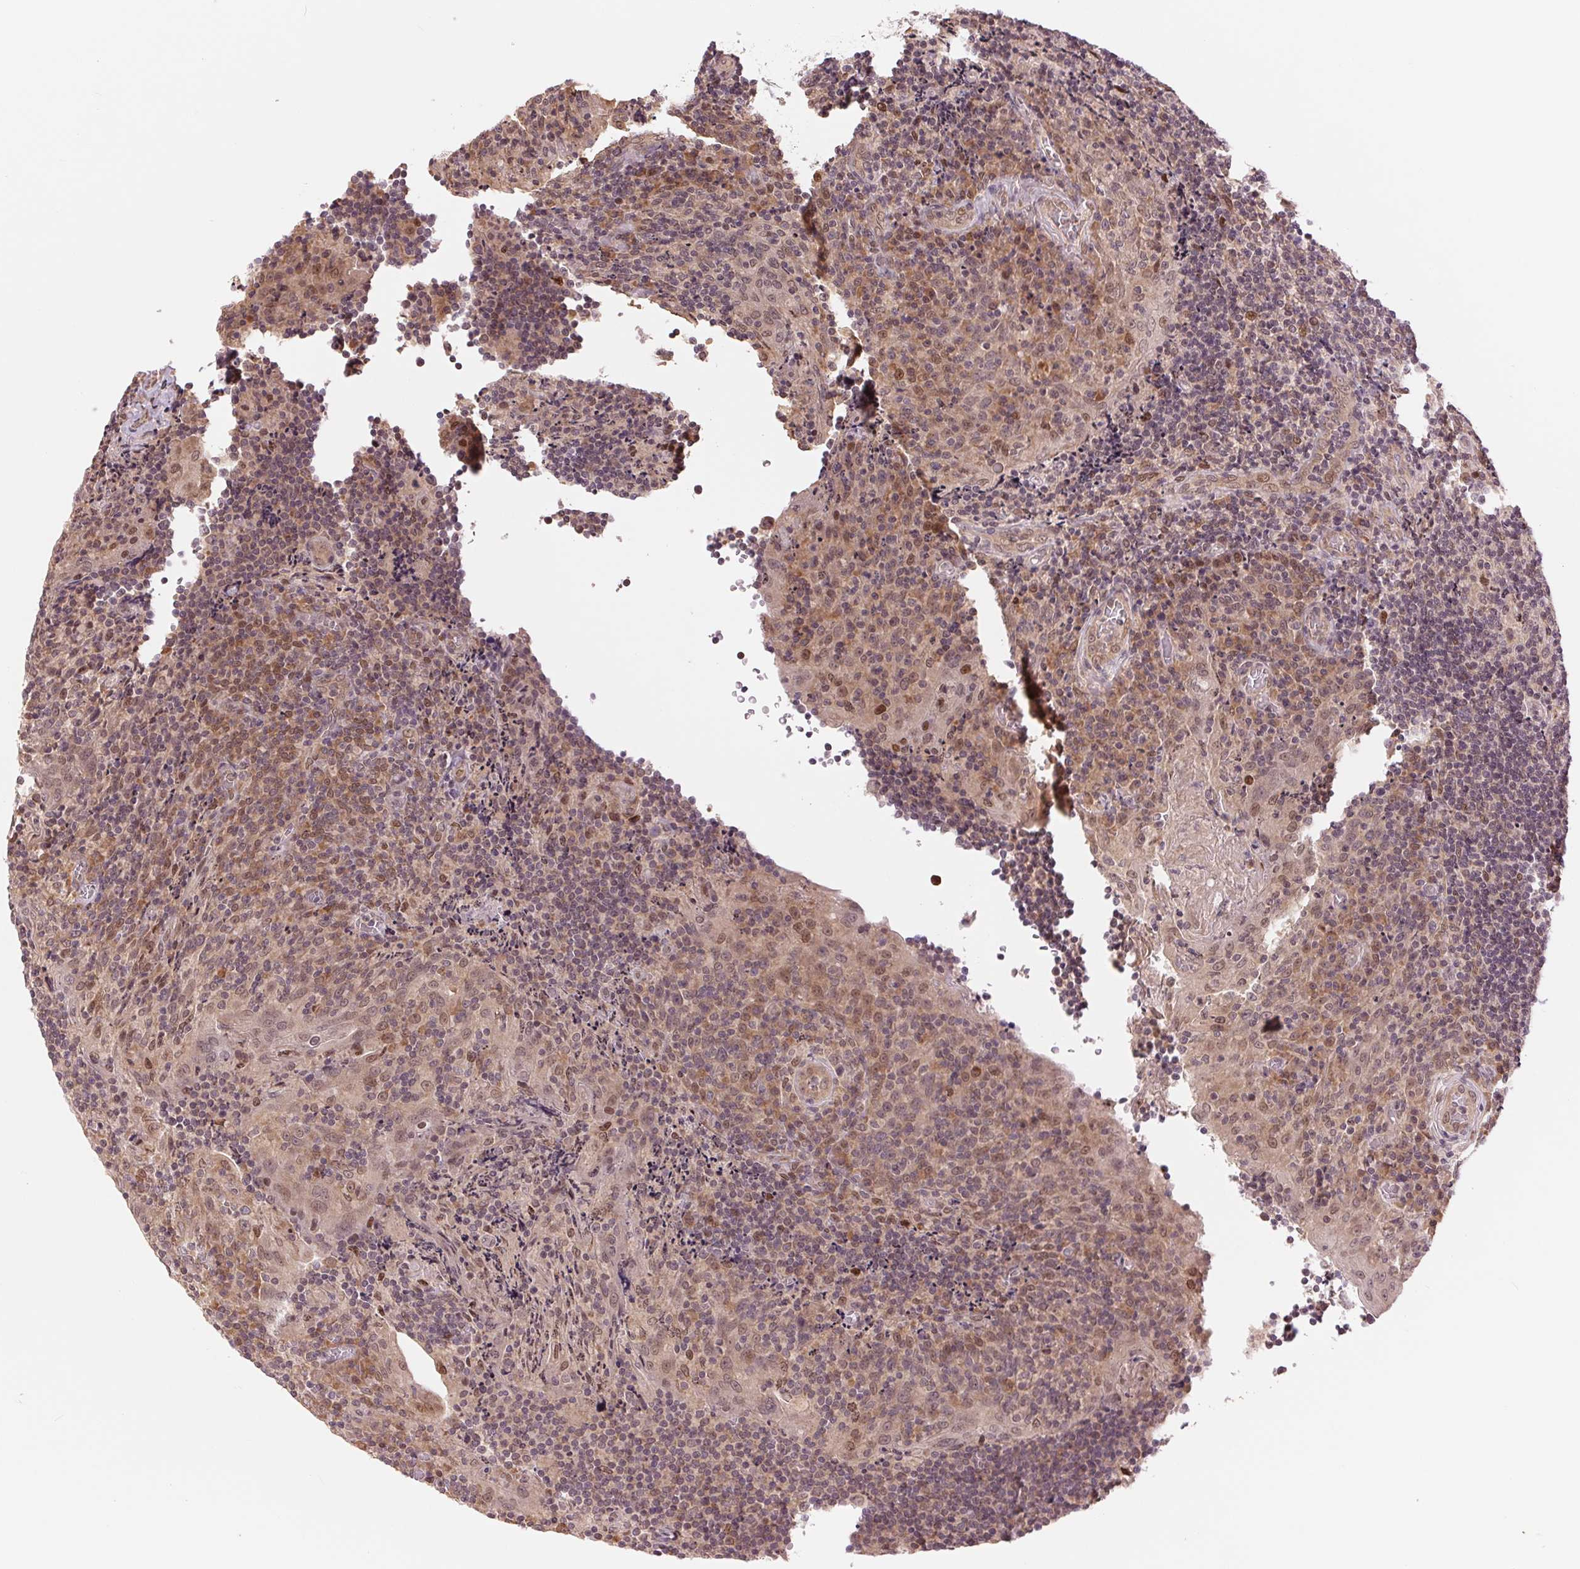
{"staining": {"intensity": "moderate", "quantity": "<25%", "location": "nuclear"}, "tissue": "tonsil", "cell_type": "Germinal center cells", "image_type": "normal", "snomed": [{"axis": "morphology", "description": "Normal tissue, NOS"}, {"axis": "topography", "description": "Tonsil"}], "caption": "High-magnification brightfield microscopy of unremarkable tonsil stained with DAB (3,3'-diaminobenzidine) (brown) and counterstained with hematoxylin (blue). germinal center cells exhibit moderate nuclear expression is identified in about<25% of cells.", "gene": "ERI3", "patient": {"sex": "male", "age": 17}}